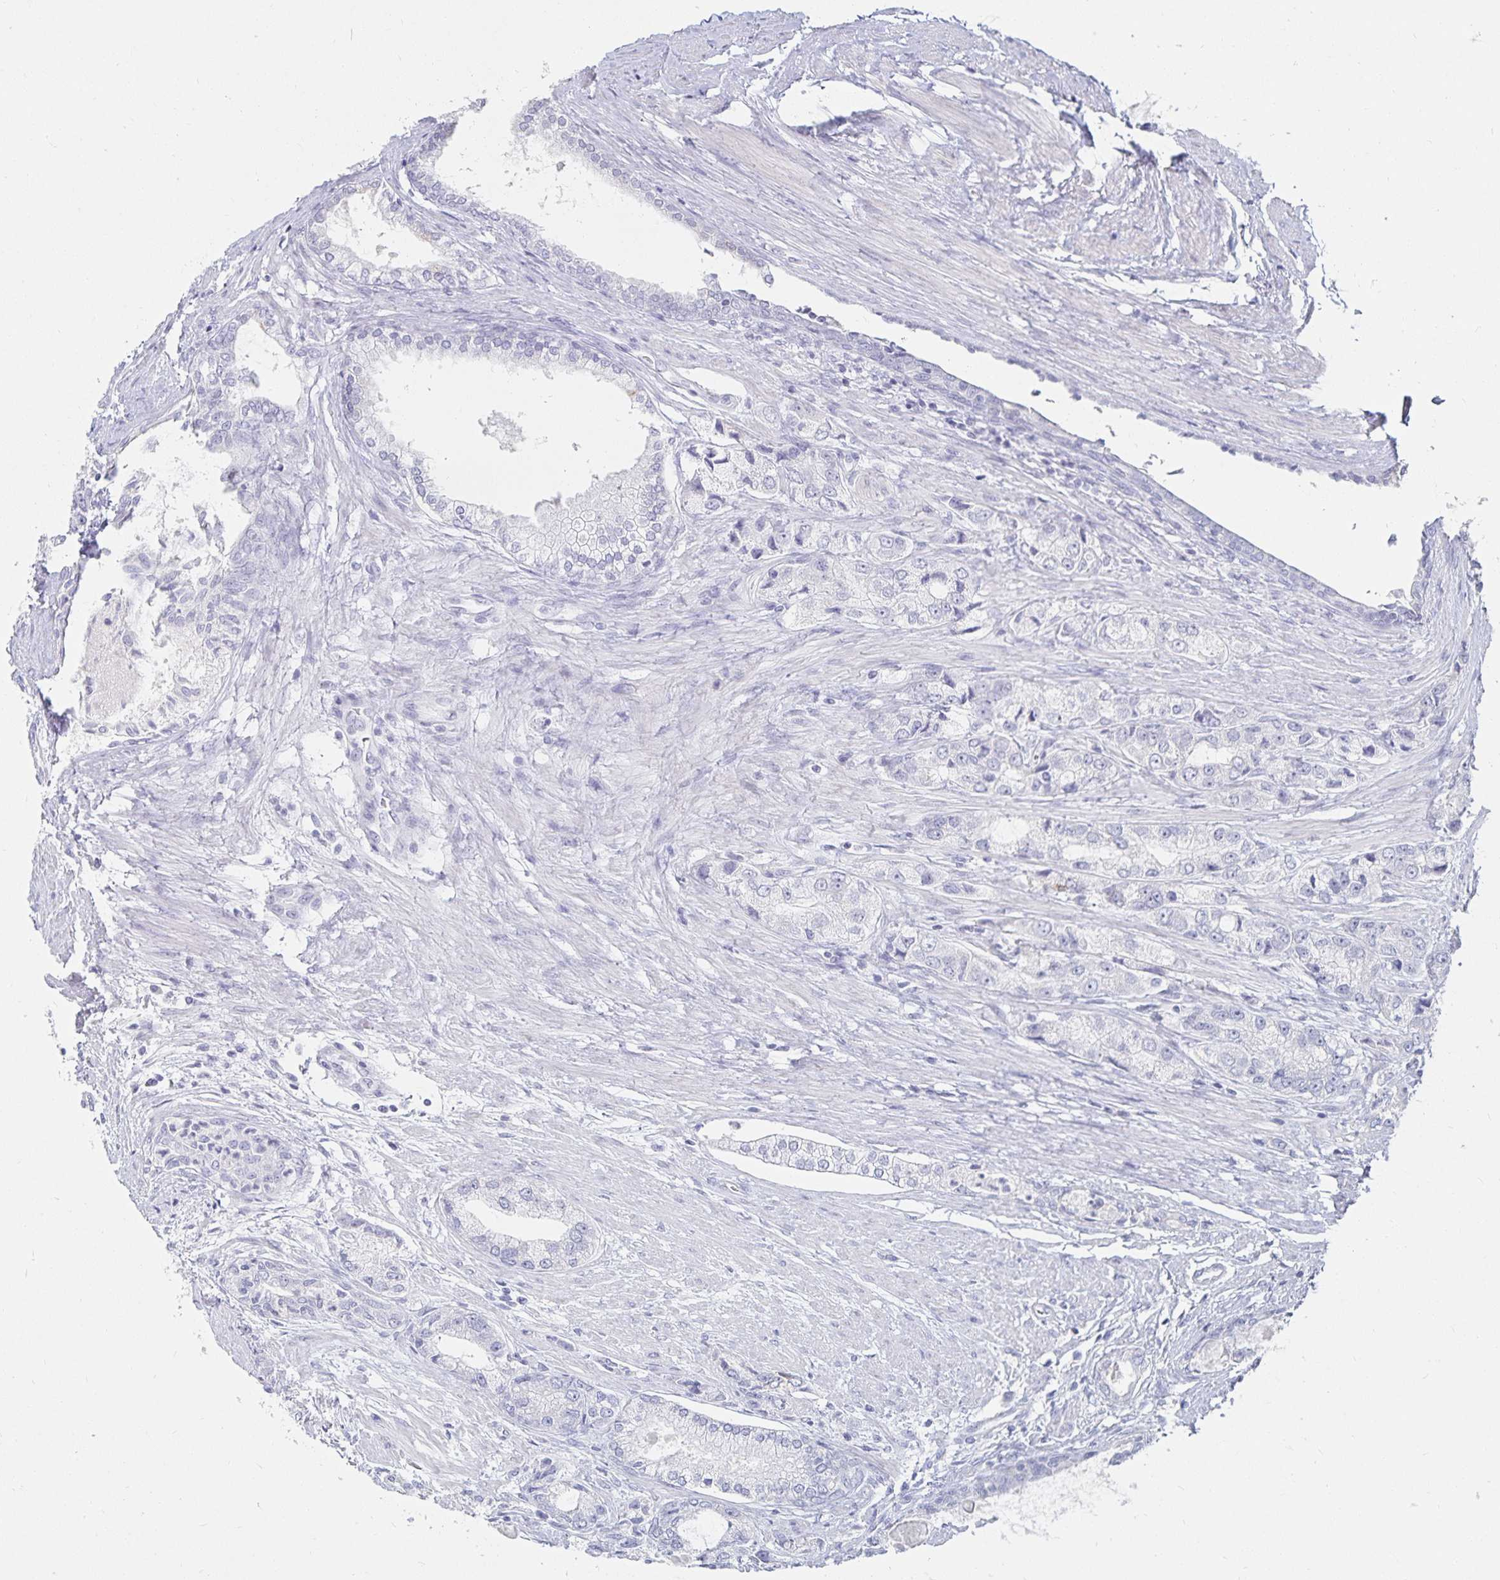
{"staining": {"intensity": "negative", "quantity": "none", "location": "none"}, "tissue": "prostate cancer", "cell_type": "Tumor cells", "image_type": "cancer", "snomed": [{"axis": "morphology", "description": "Adenocarcinoma, Low grade"}, {"axis": "topography", "description": "Prostate"}], "caption": "Immunohistochemistry (IHC) histopathology image of human prostate low-grade adenocarcinoma stained for a protein (brown), which shows no positivity in tumor cells.", "gene": "SFTPA1", "patient": {"sex": "male", "age": 69}}